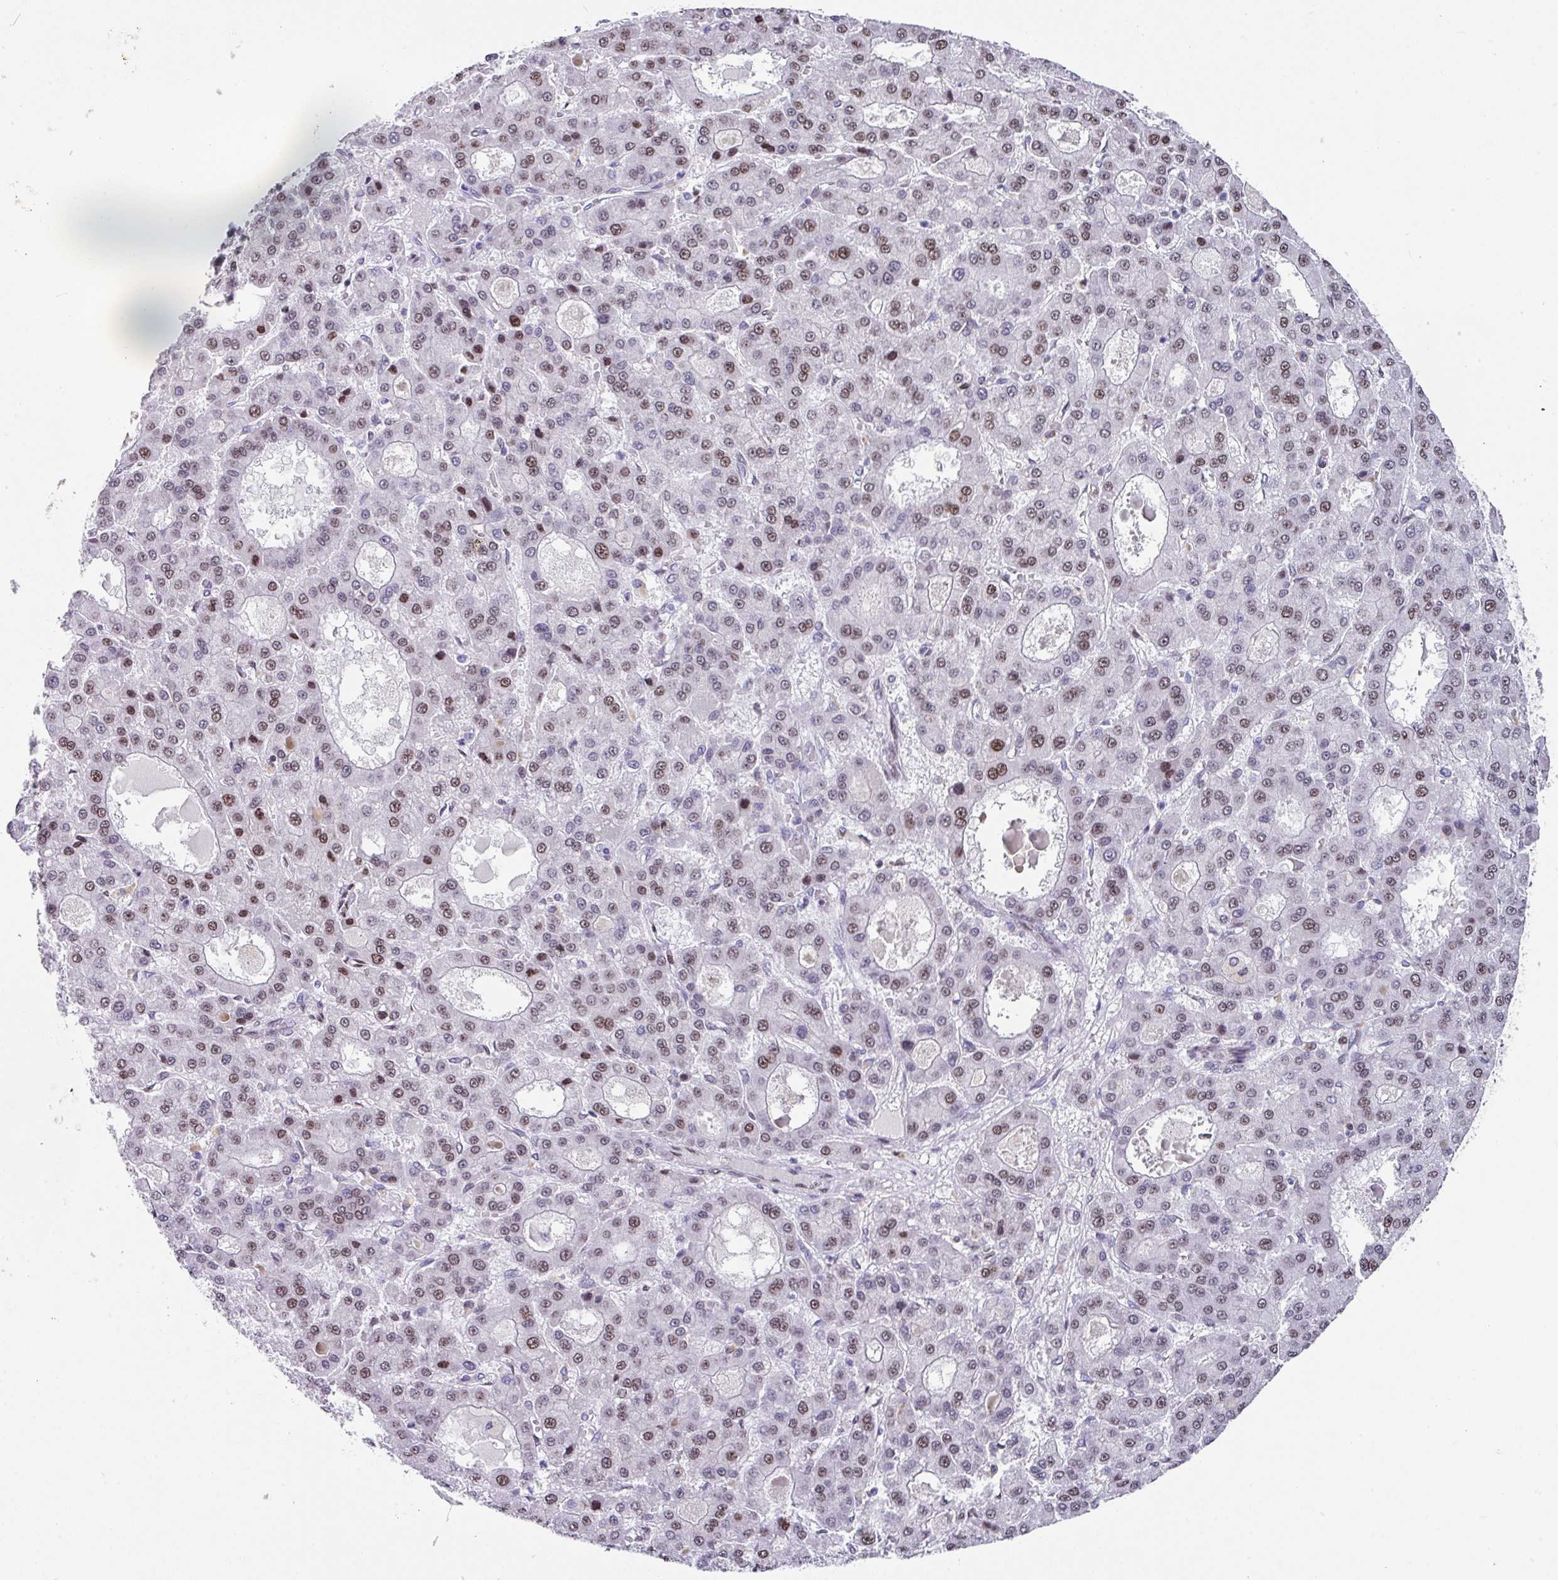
{"staining": {"intensity": "moderate", "quantity": ">75%", "location": "nuclear"}, "tissue": "liver cancer", "cell_type": "Tumor cells", "image_type": "cancer", "snomed": [{"axis": "morphology", "description": "Carcinoma, Hepatocellular, NOS"}, {"axis": "topography", "description": "Liver"}], "caption": "A medium amount of moderate nuclear positivity is seen in approximately >75% of tumor cells in liver hepatocellular carcinoma tissue. The staining was performed using DAB to visualize the protein expression in brown, while the nuclei were stained in blue with hematoxylin (Magnification: 20x).", "gene": "TCF3", "patient": {"sex": "male", "age": 70}}